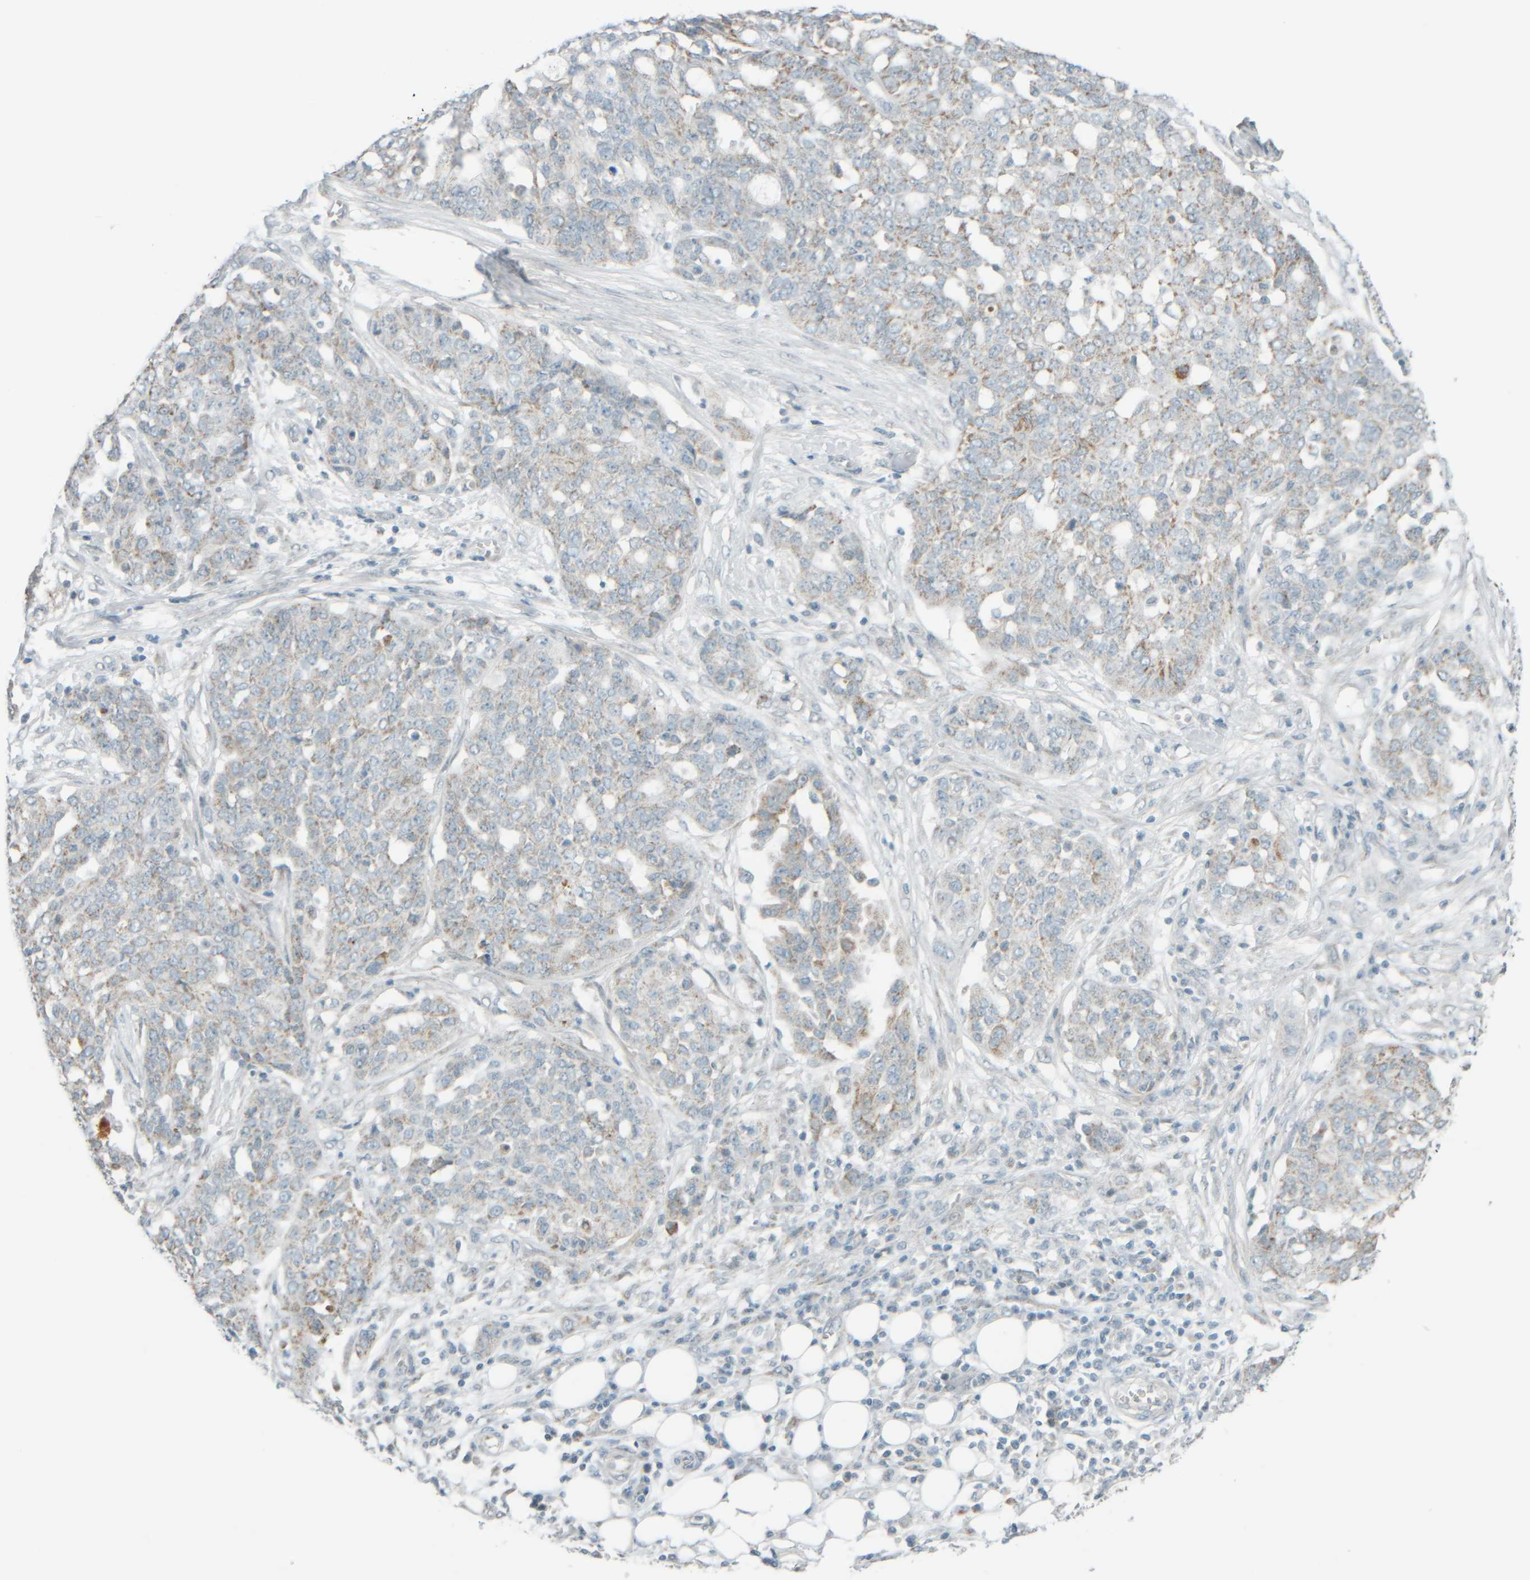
{"staining": {"intensity": "weak", "quantity": "<25%", "location": "cytoplasmic/membranous"}, "tissue": "ovarian cancer", "cell_type": "Tumor cells", "image_type": "cancer", "snomed": [{"axis": "morphology", "description": "Cystadenocarcinoma, serous, NOS"}, {"axis": "topography", "description": "Soft tissue"}, {"axis": "topography", "description": "Ovary"}], "caption": "There is no significant expression in tumor cells of ovarian cancer (serous cystadenocarcinoma).", "gene": "PTGES3L-AARSD1", "patient": {"sex": "female", "age": 57}}